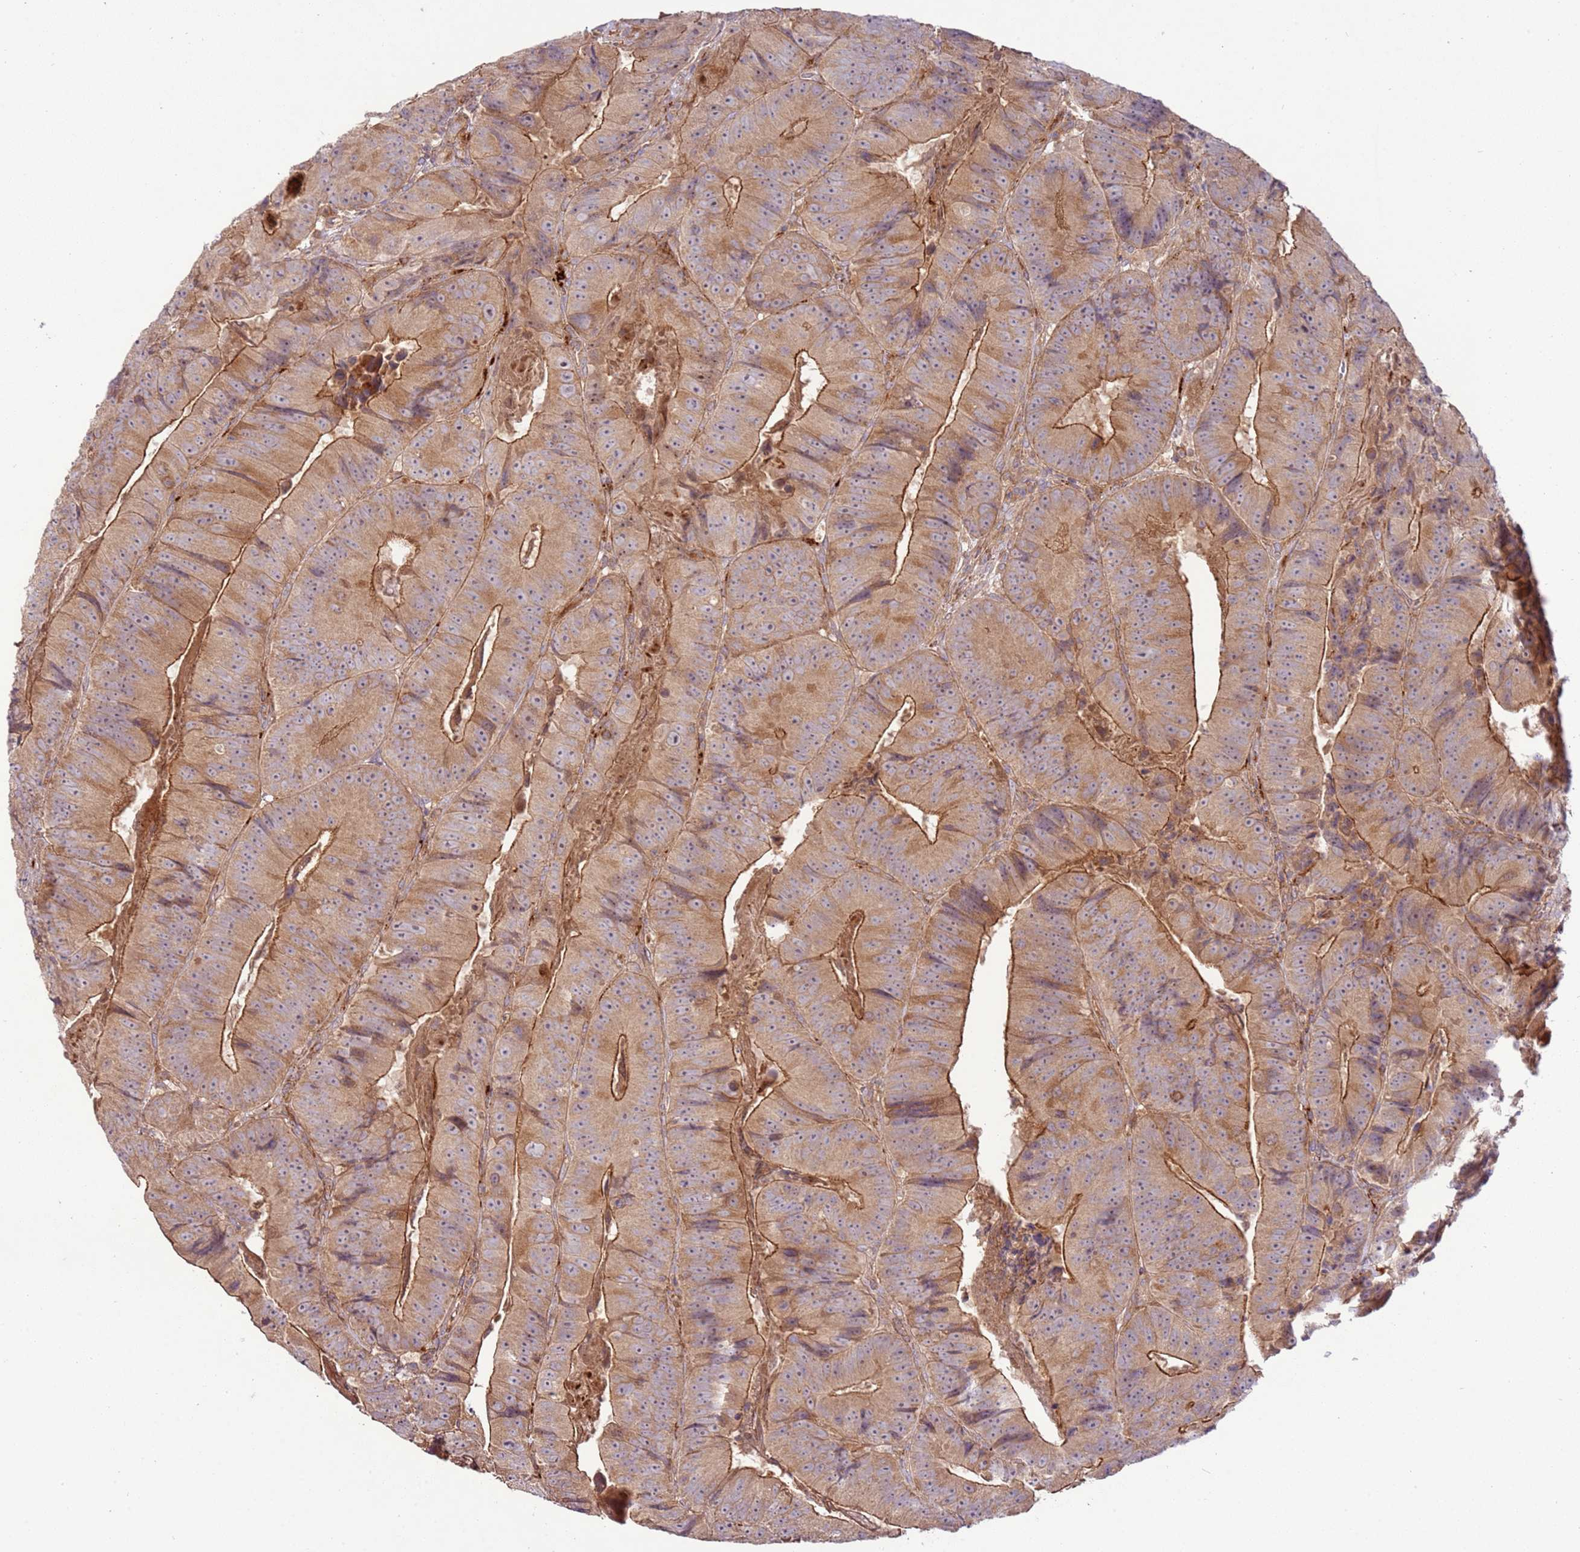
{"staining": {"intensity": "moderate", "quantity": ">75%", "location": "cytoplasmic/membranous"}, "tissue": "colorectal cancer", "cell_type": "Tumor cells", "image_type": "cancer", "snomed": [{"axis": "morphology", "description": "Adenocarcinoma, NOS"}, {"axis": "topography", "description": "Colon"}], "caption": "Colorectal cancer tissue reveals moderate cytoplasmic/membranous positivity in about >75% of tumor cells, visualized by immunohistochemistry.", "gene": "ZNF624", "patient": {"sex": "female", "age": 86}}